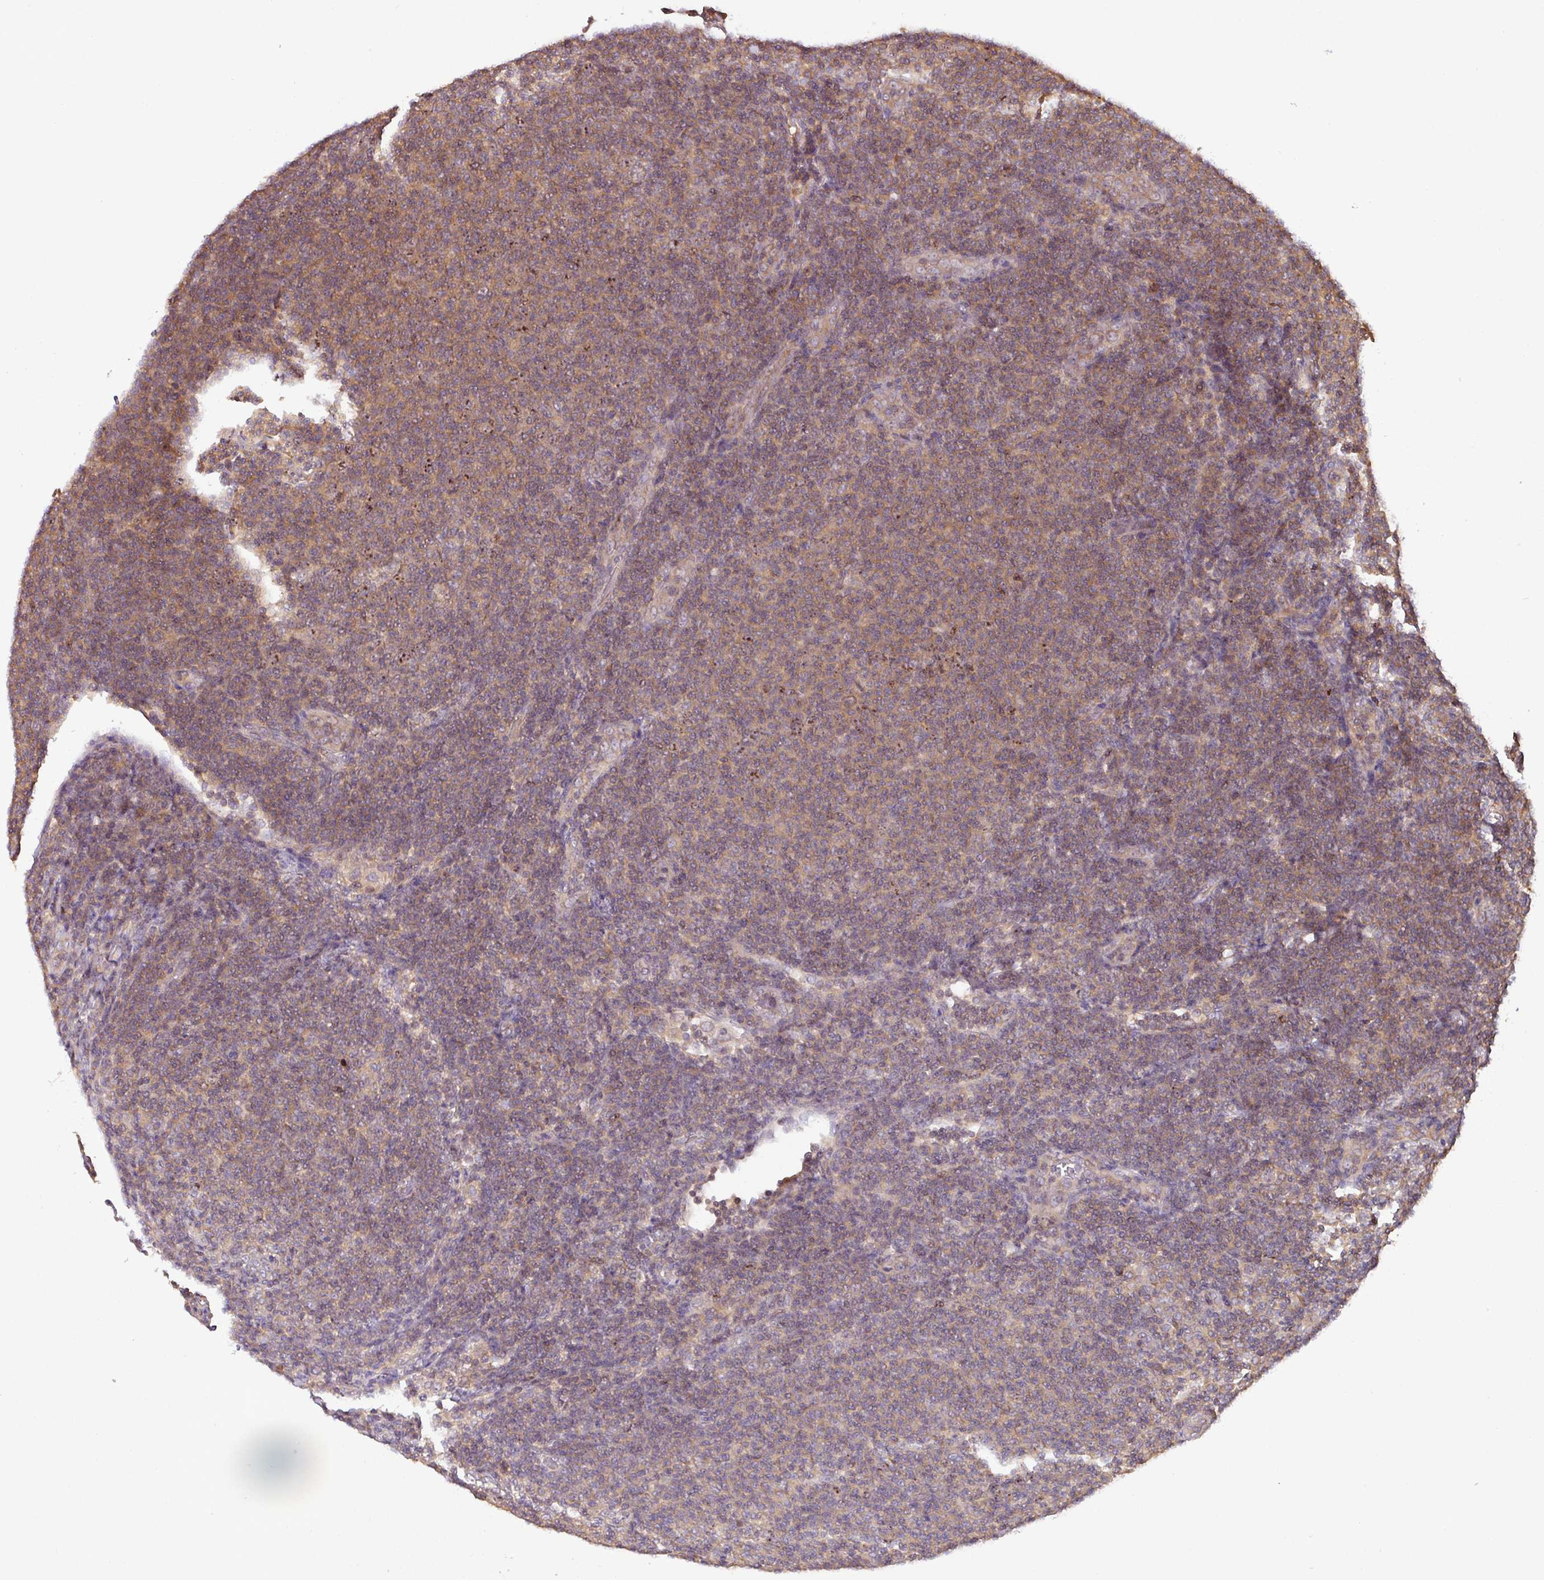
{"staining": {"intensity": "moderate", "quantity": "25%-75%", "location": "cytoplasmic/membranous"}, "tissue": "lymphoma", "cell_type": "Tumor cells", "image_type": "cancer", "snomed": [{"axis": "morphology", "description": "Malignant lymphoma, non-Hodgkin's type, Low grade"}, {"axis": "topography", "description": "Lymph node"}], "caption": "A medium amount of moderate cytoplasmic/membranous staining is seen in approximately 25%-75% of tumor cells in low-grade malignant lymphoma, non-Hodgkin's type tissue.", "gene": "VENTX", "patient": {"sex": "male", "age": 66}}